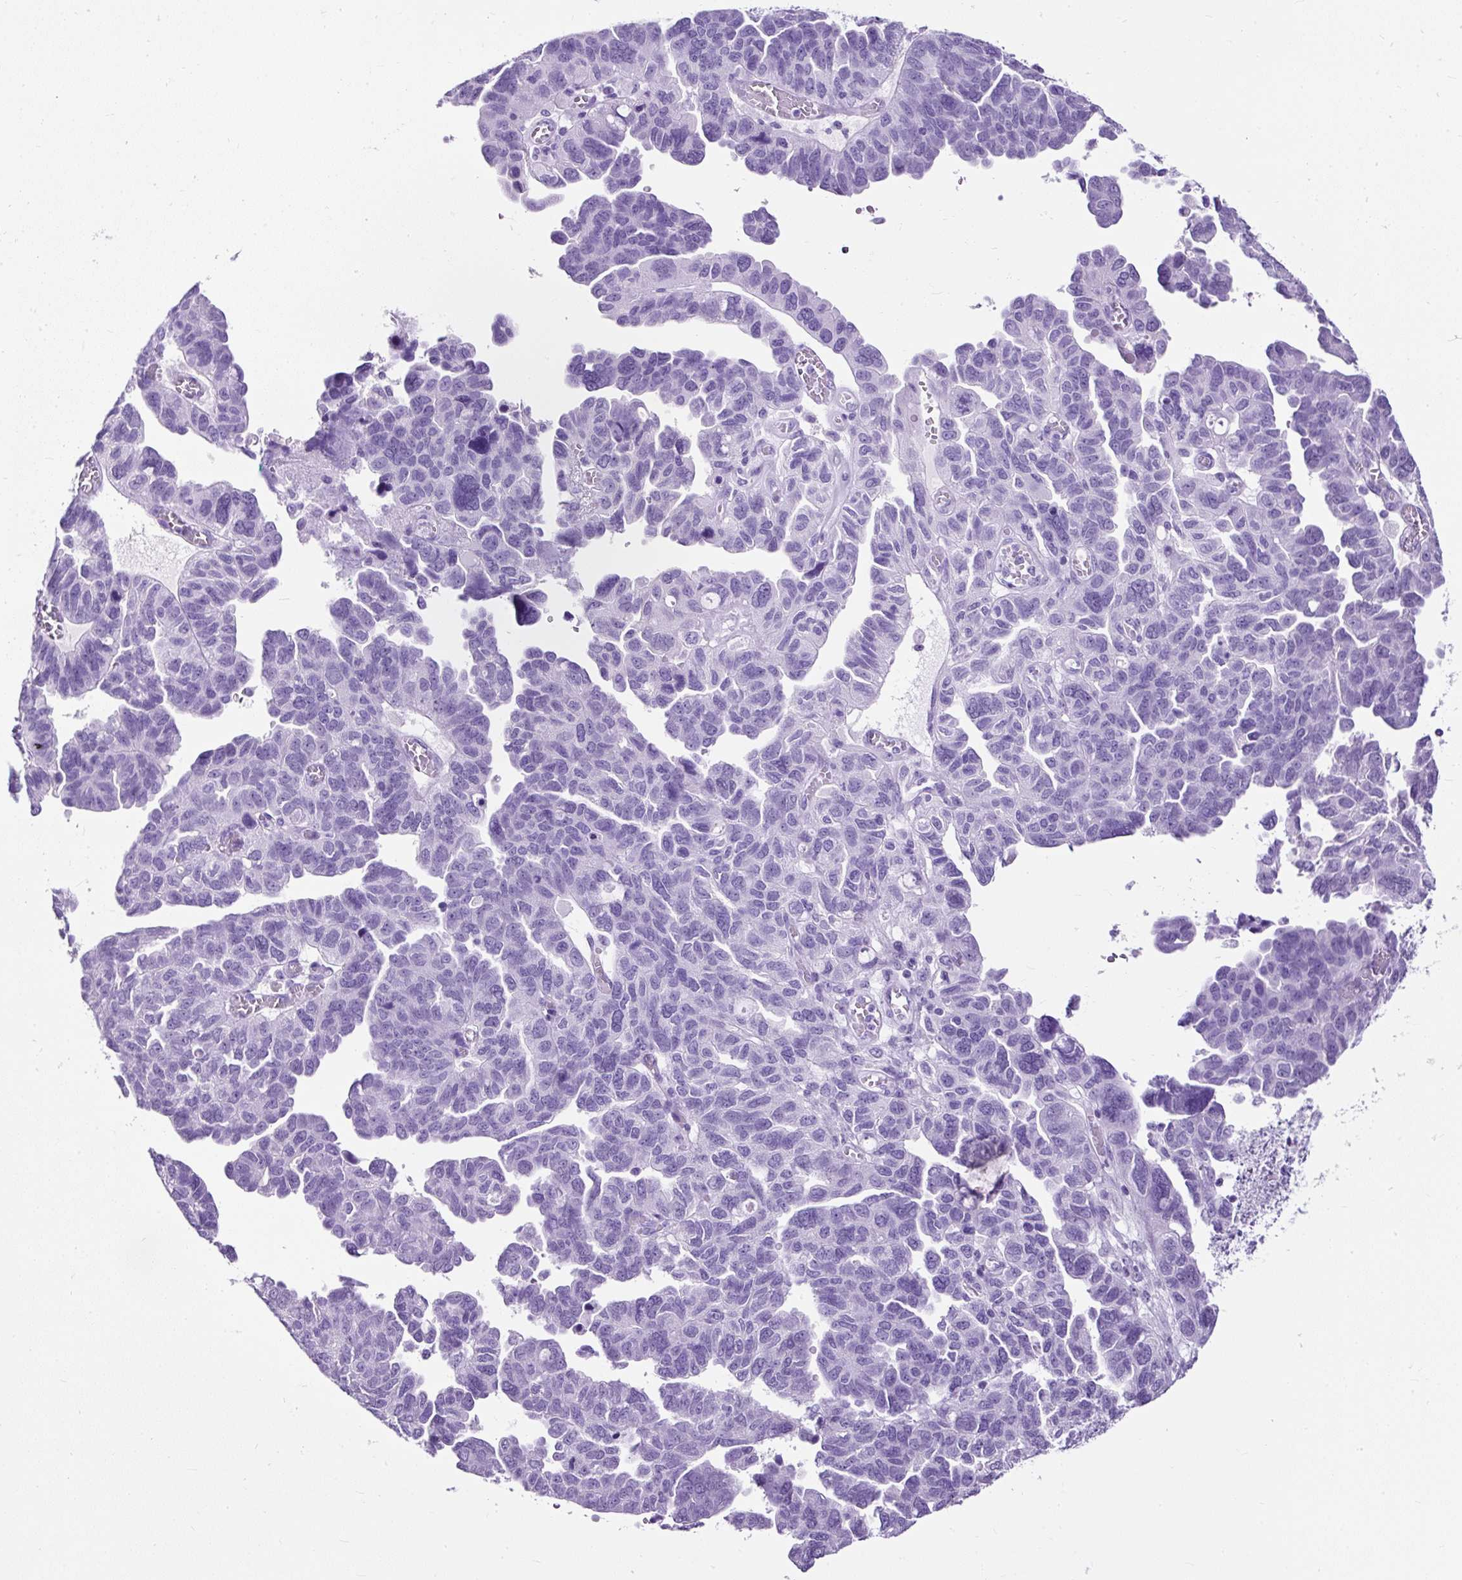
{"staining": {"intensity": "negative", "quantity": "none", "location": "none"}, "tissue": "ovarian cancer", "cell_type": "Tumor cells", "image_type": "cancer", "snomed": [{"axis": "morphology", "description": "Cystadenocarcinoma, serous, NOS"}, {"axis": "topography", "description": "Ovary"}], "caption": "Tumor cells show no significant protein staining in ovarian serous cystadenocarcinoma. (Immunohistochemistry, brightfield microscopy, high magnification).", "gene": "NTS", "patient": {"sex": "female", "age": 64}}